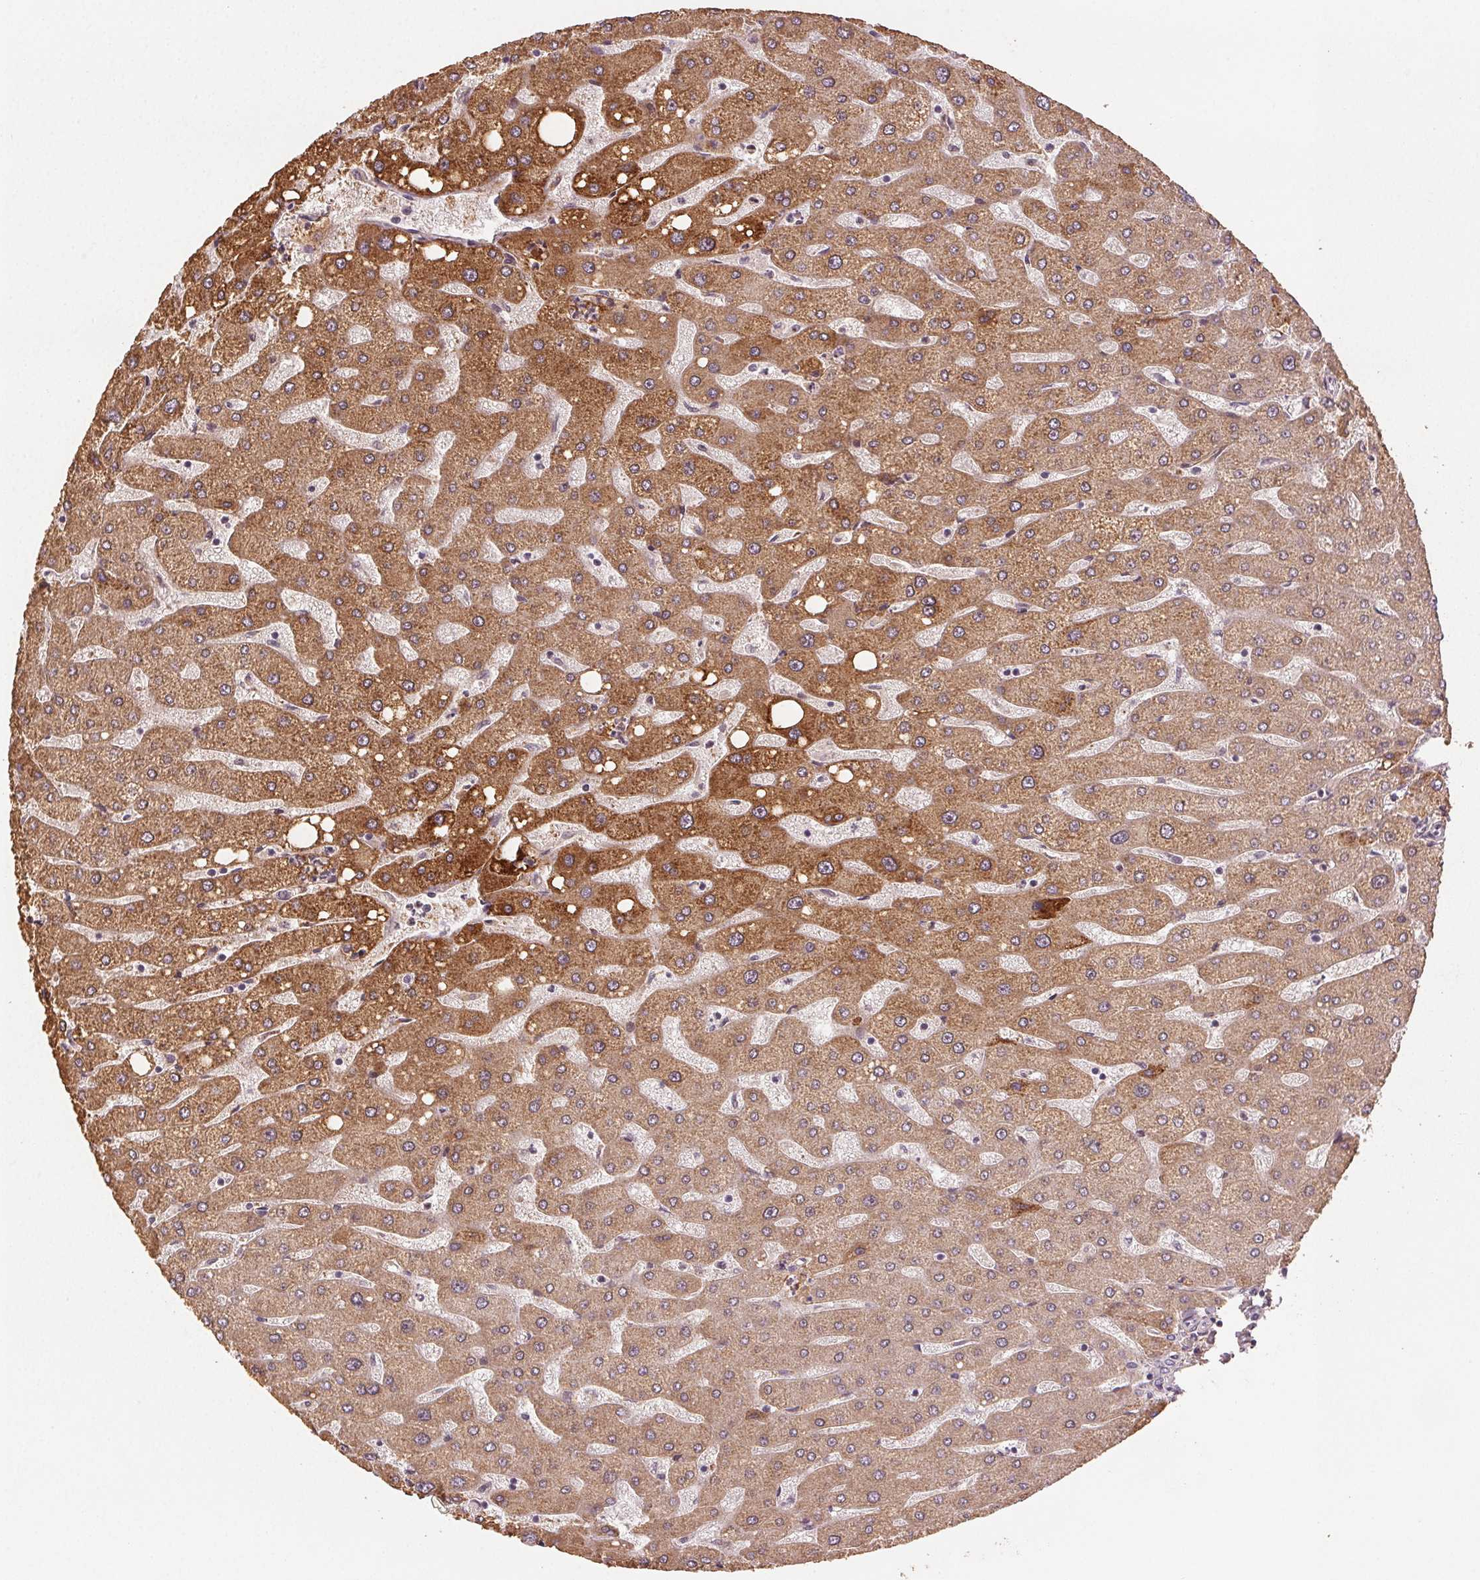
{"staining": {"intensity": "negative", "quantity": "none", "location": "none"}, "tissue": "liver", "cell_type": "Cholangiocytes", "image_type": "normal", "snomed": [{"axis": "morphology", "description": "Normal tissue, NOS"}, {"axis": "topography", "description": "Liver"}], "caption": "High power microscopy micrograph of an IHC photomicrograph of benign liver, revealing no significant positivity in cholangiocytes. The staining is performed using DAB (3,3'-diaminobenzidine) brown chromogen with nuclei counter-stained in using hematoxylin.", "gene": "TUB", "patient": {"sex": "male", "age": 67}}